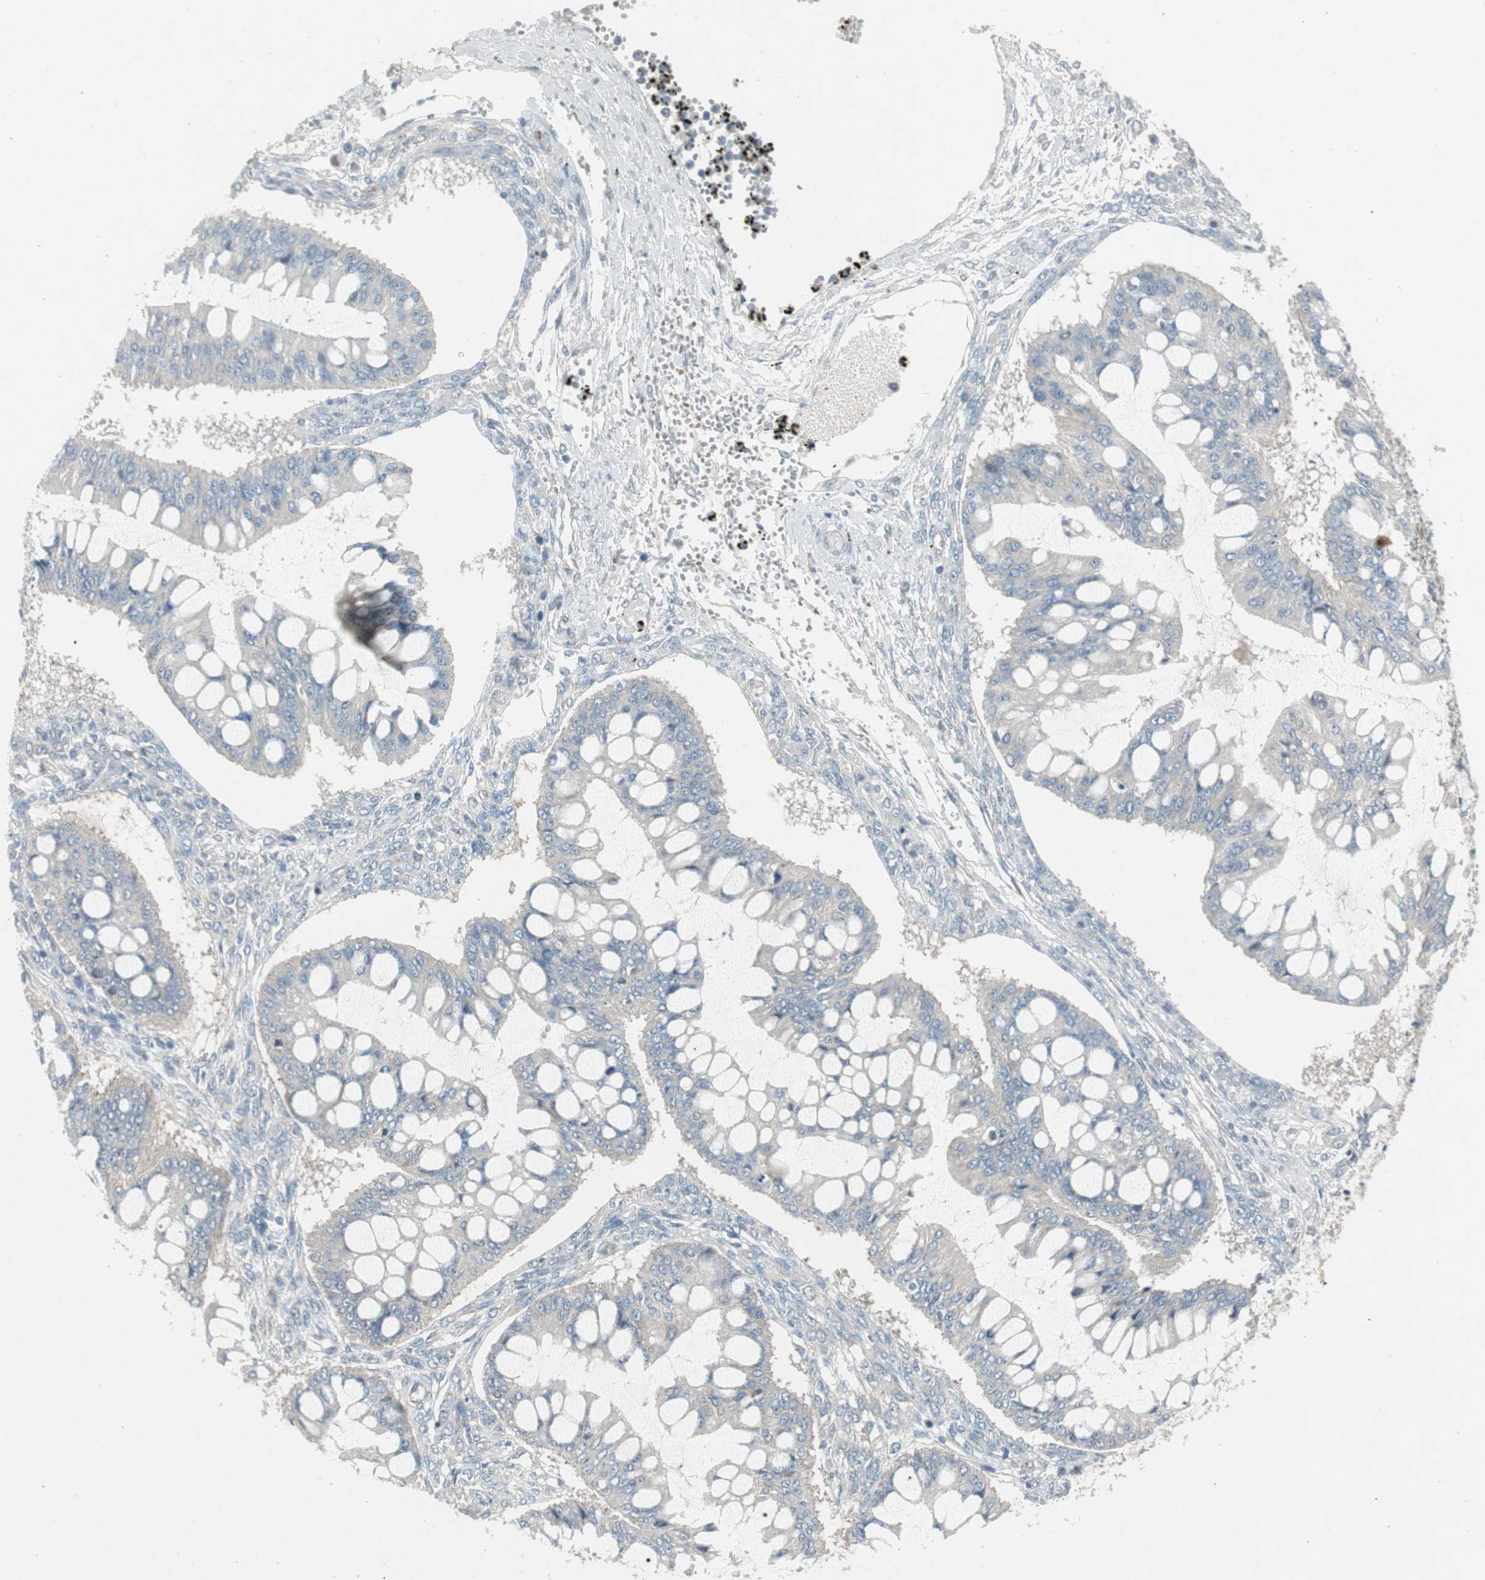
{"staining": {"intensity": "weak", "quantity": "<25%", "location": "cytoplasmic/membranous"}, "tissue": "ovarian cancer", "cell_type": "Tumor cells", "image_type": "cancer", "snomed": [{"axis": "morphology", "description": "Cystadenocarcinoma, mucinous, NOS"}, {"axis": "topography", "description": "Ovary"}], "caption": "DAB immunohistochemical staining of human mucinous cystadenocarcinoma (ovarian) reveals no significant expression in tumor cells. (Brightfield microscopy of DAB IHC at high magnification).", "gene": "PANK2", "patient": {"sex": "female", "age": 73}}